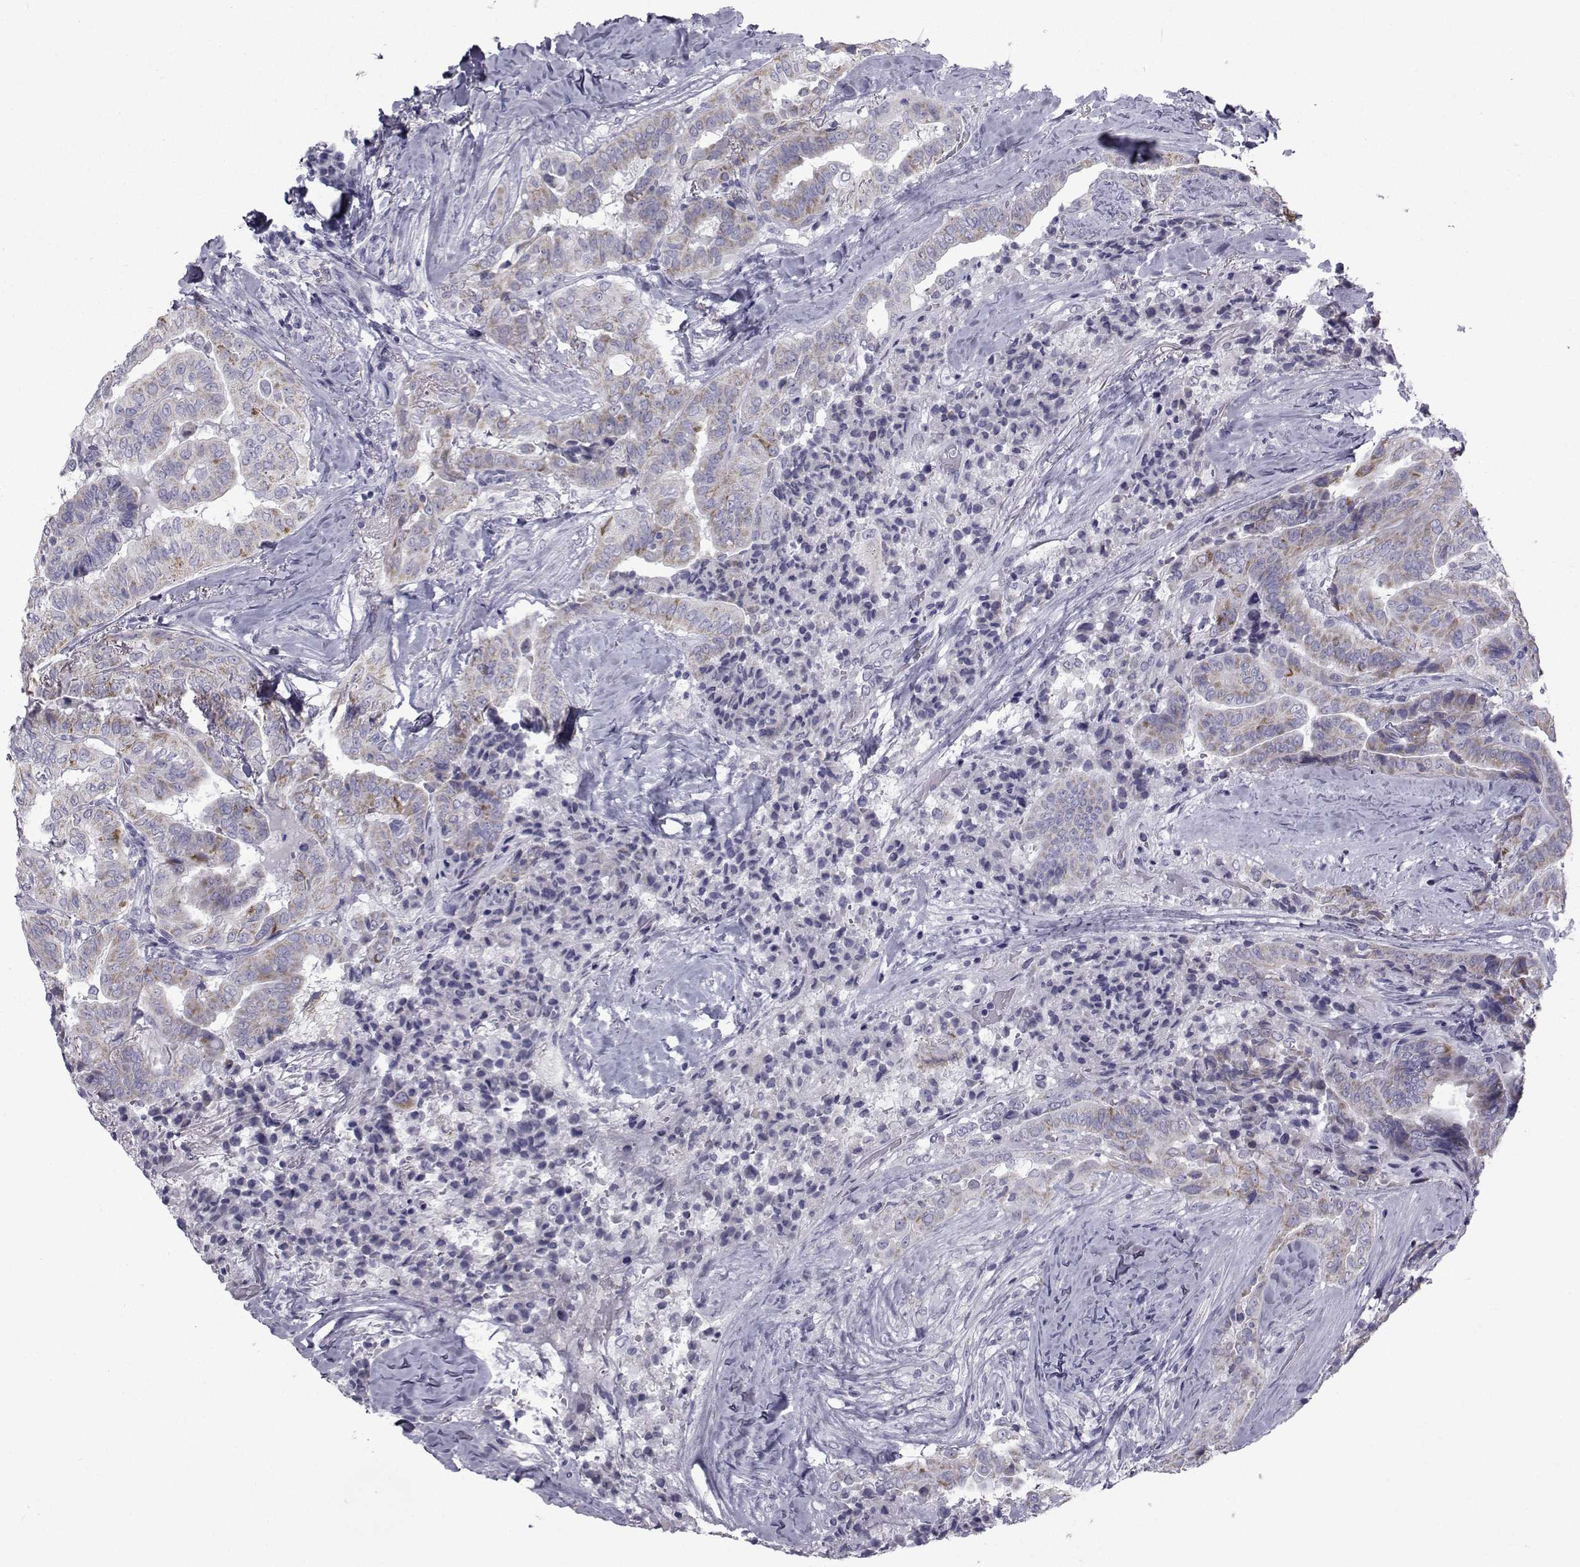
{"staining": {"intensity": "moderate", "quantity": ">75%", "location": "cytoplasmic/membranous"}, "tissue": "thyroid cancer", "cell_type": "Tumor cells", "image_type": "cancer", "snomed": [{"axis": "morphology", "description": "Papillary adenocarcinoma, NOS"}, {"axis": "topography", "description": "Thyroid gland"}], "caption": "Human thyroid cancer (papillary adenocarcinoma) stained with a brown dye reveals moderate cytoplasmic/membranous positive staining in about >75% of tumor cells.", "gene": "FDXR", "patient": {"sex": "female", "age": 68}}